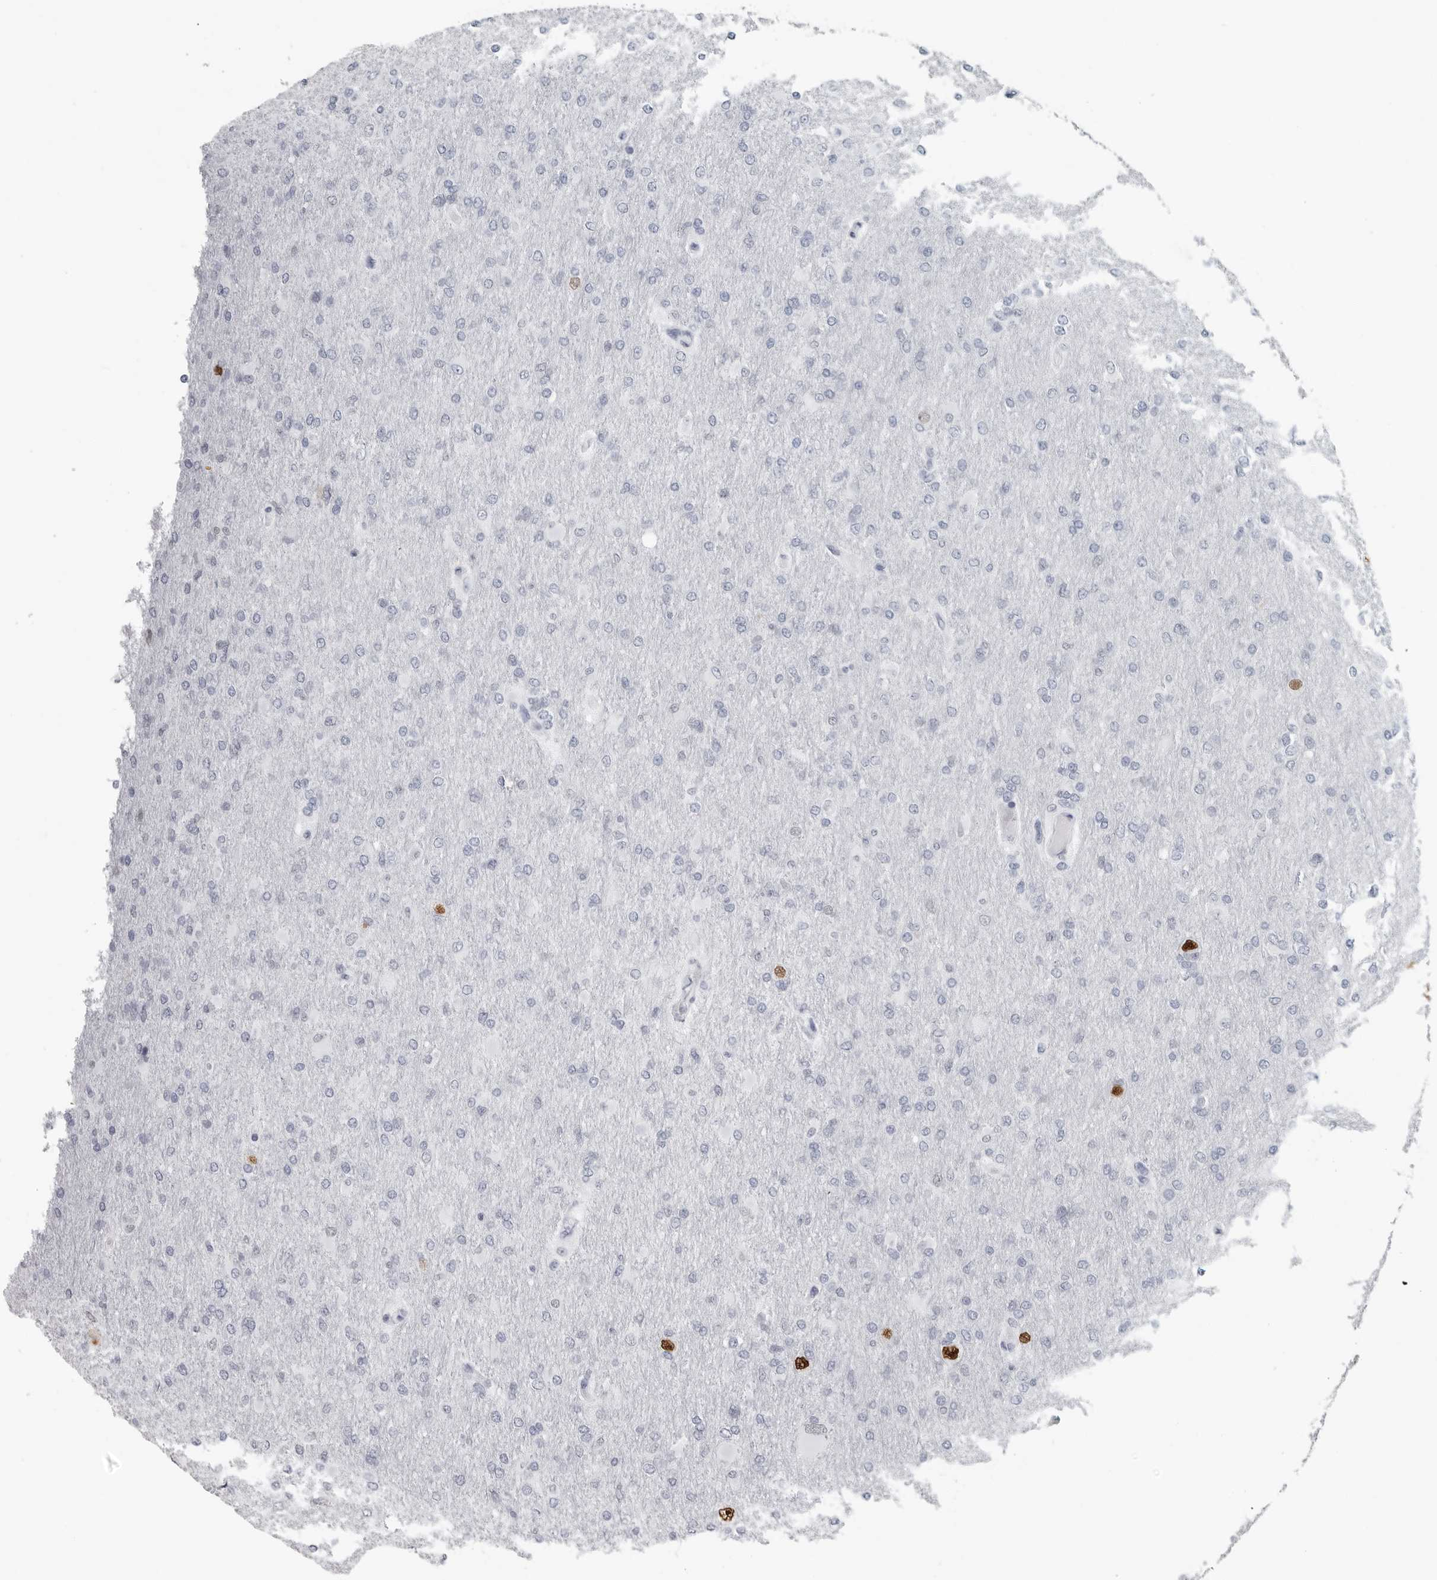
{"staining": {"intensity": "negative", "quantity": "none", "location": "none"}, "tissue": "glioma", "cell_type": "Tumor cells", "image_type": "cancer", "snomed": [{"axis": "morphology", "description": "Glioma, malignant, High grade"}, {"axis": "topography", "description": "Cerebral cortex"}], "caption": "Human malignant glioma (high-grade) stained for a protein using immunohistochemistry demonstrates no staining in tumor cells.", "gene": "SATB2", "patient": {"sex": "female", "age": 36}}